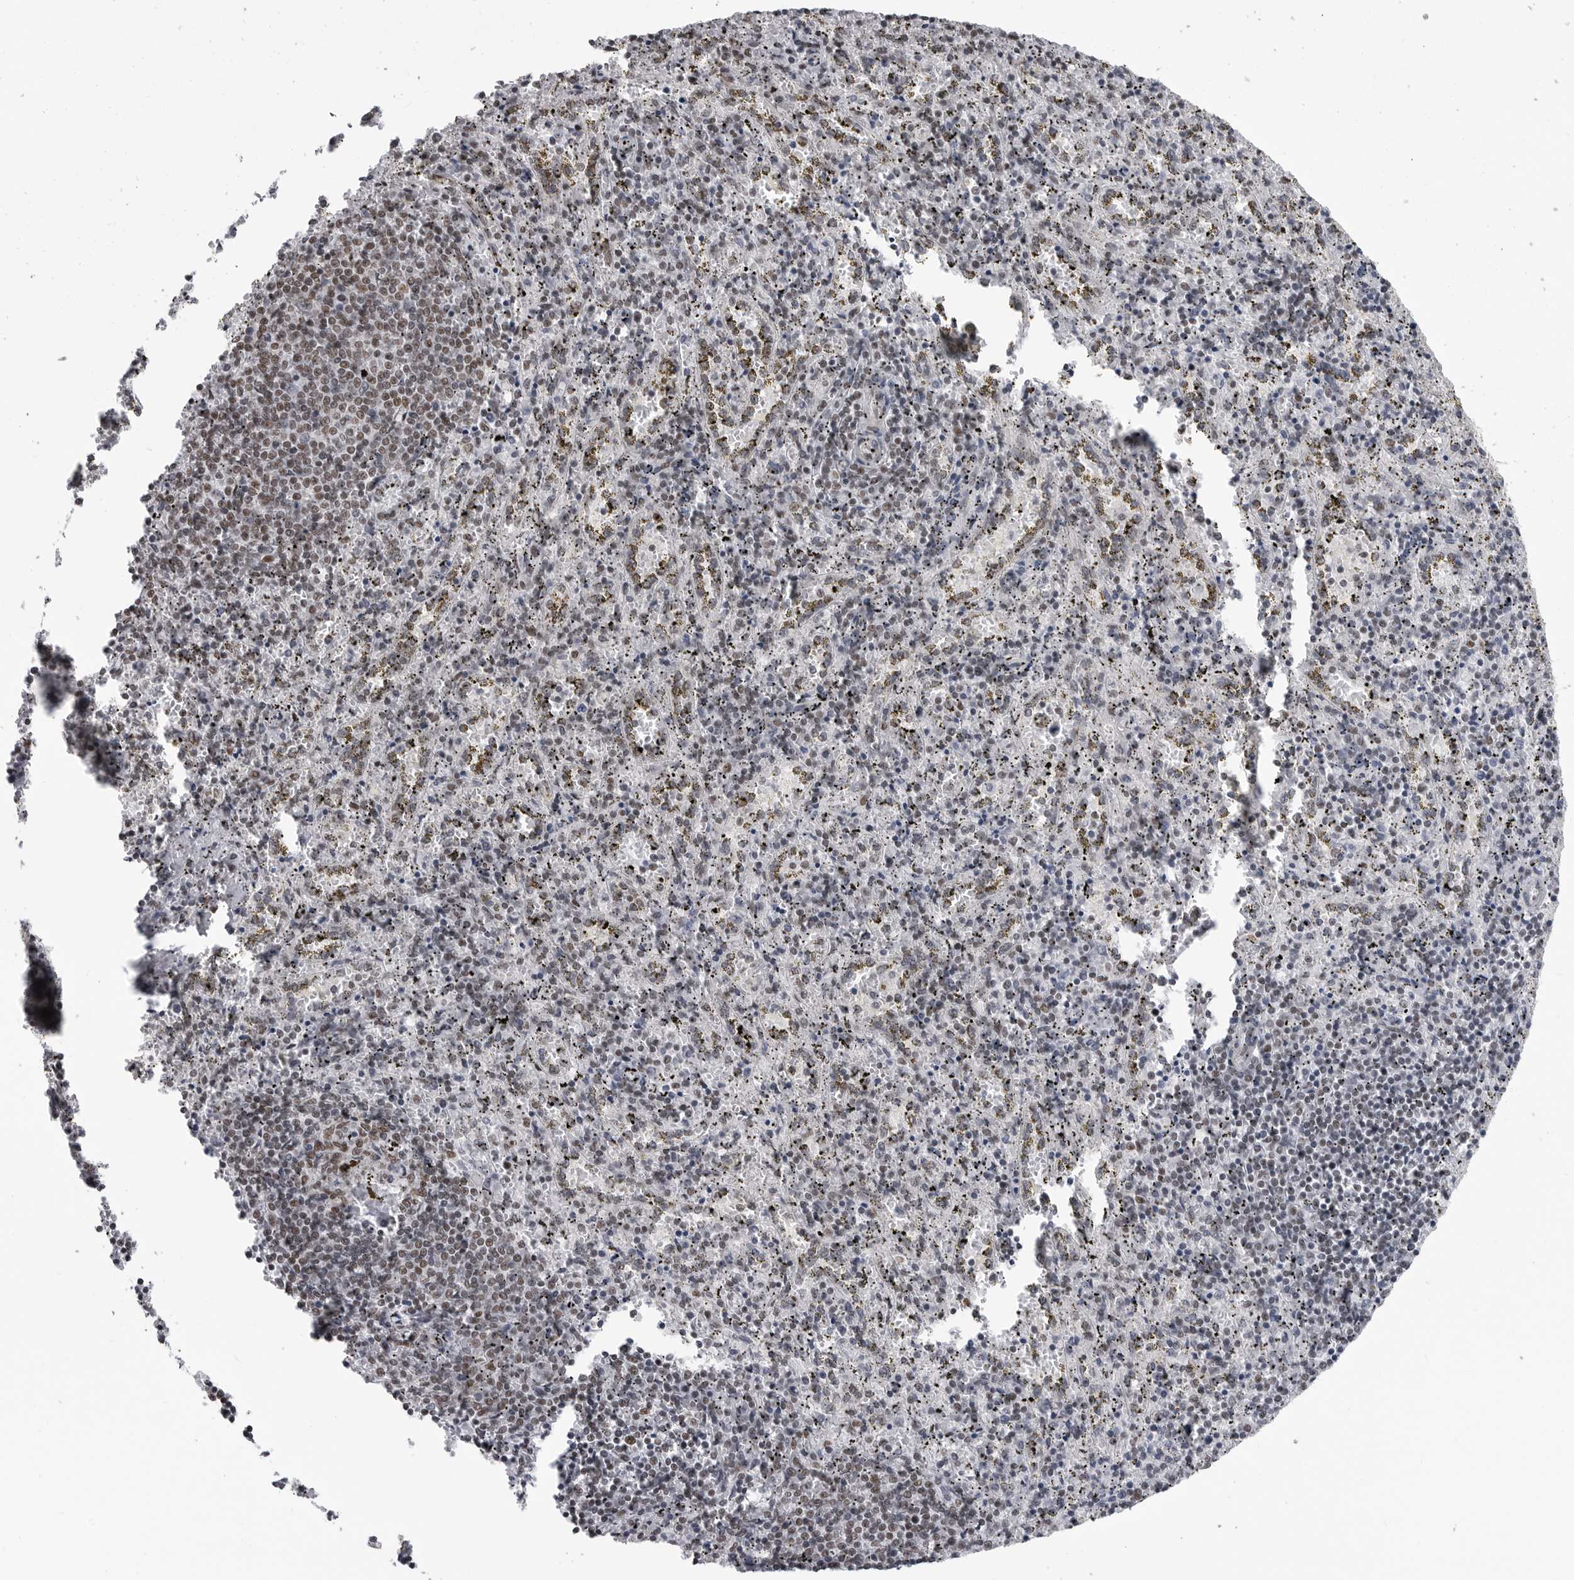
{"staining": {"intensity": "weak", "quantity": "25%-75%", "location": "nuclear"}, "tissue": "spleen", "cell_type": "Cells in red pulp", "image_type": "normal", "snomed": [{"axis": "morphology", "description": "Normal tissue, NOS"}, {"axis": "topography", "description": "Spleen"}], "caption": "A low amount of weak nuclear staining is appreciated in approximately 25%-75% of cells in red pulp in normal spleen.", "gene": "RNF26", "patient": {"sex": "male", "age": 11}}